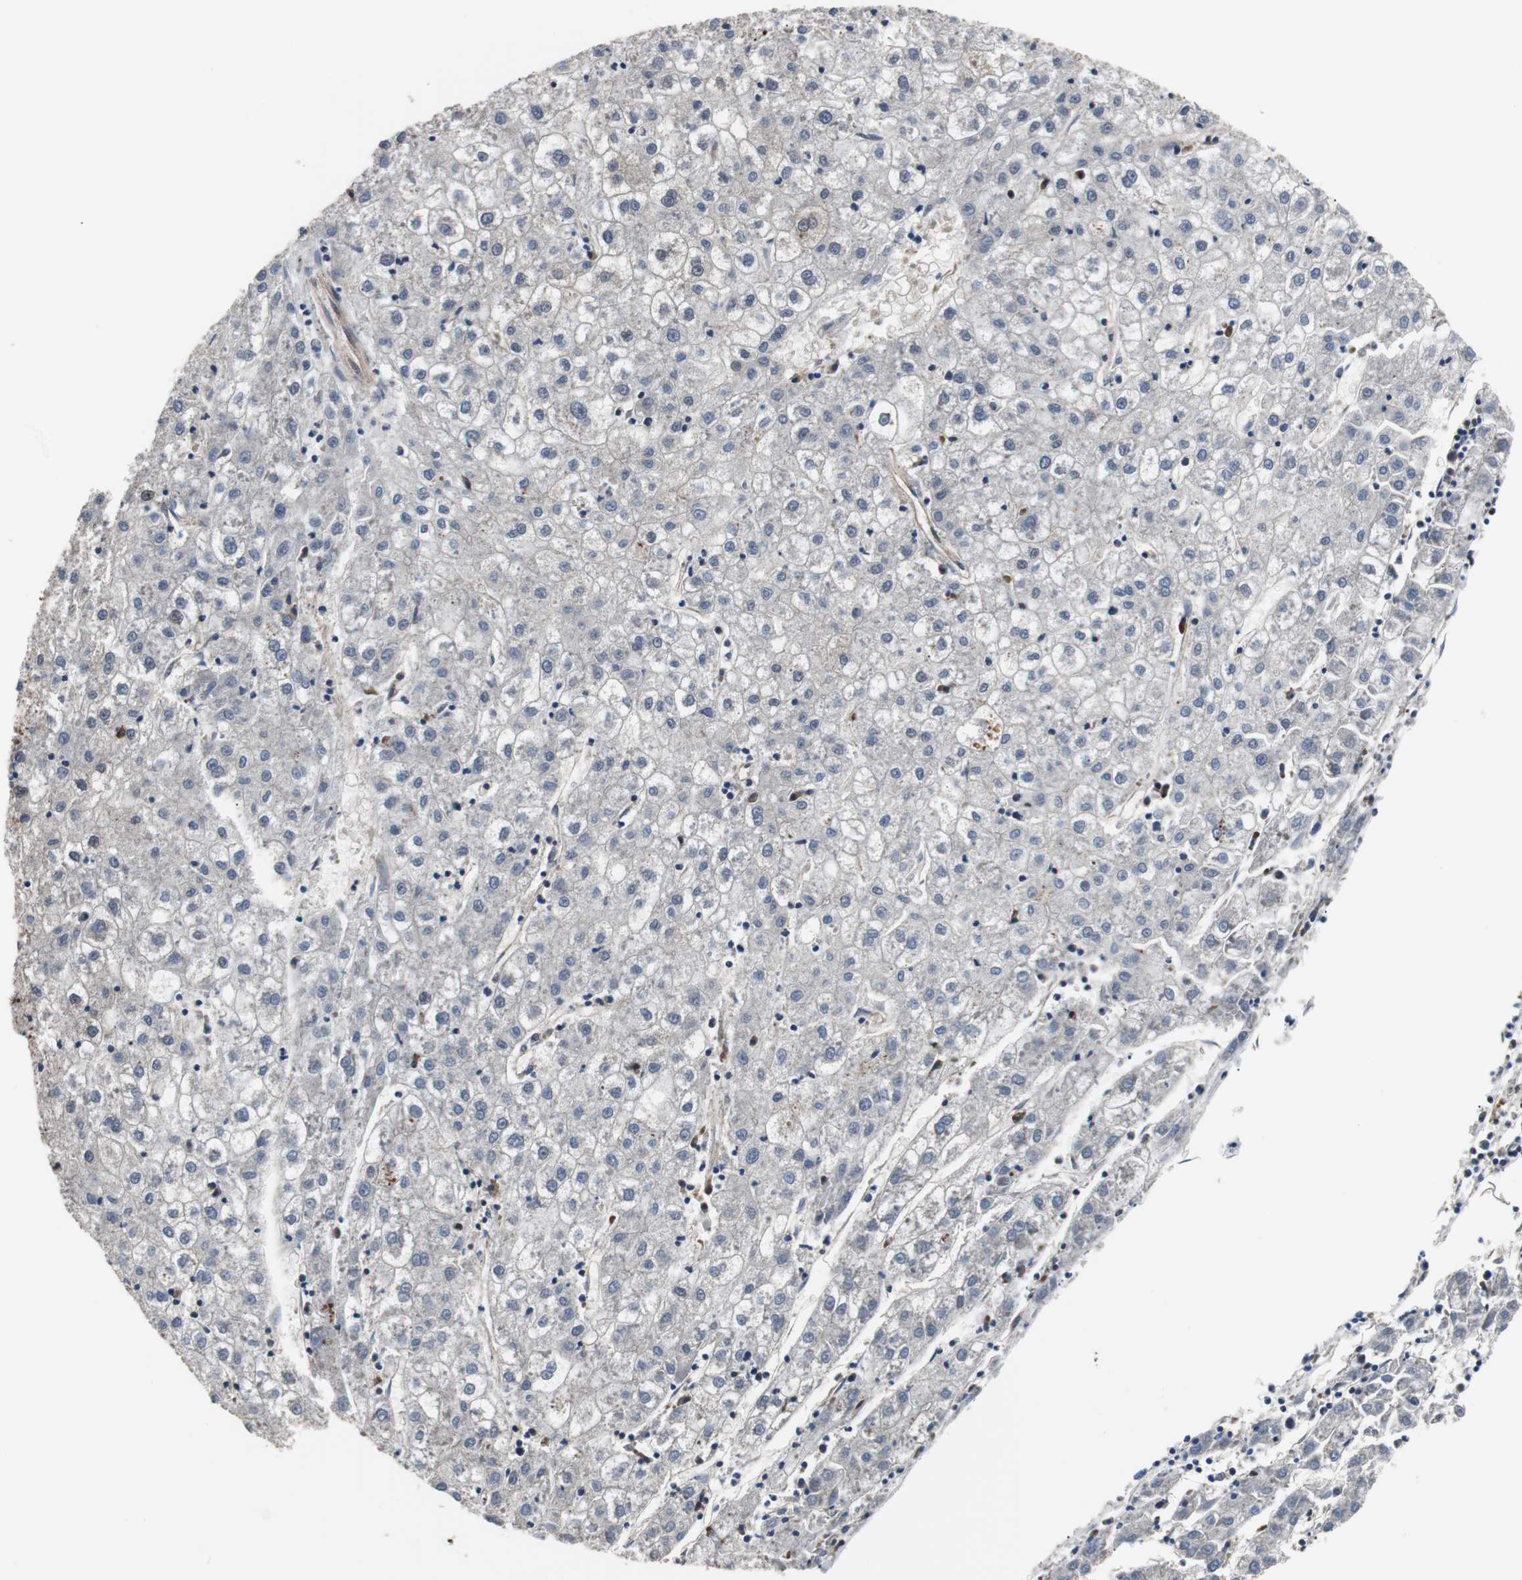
{"staining": {"intensity": "weak", "quantity": ">75%", "location": "cytoplasmic/membranous"}, "tissue": "liver cancer", "cell_type": "Tumor cells", "image_type": "cancer", "snomed": [{"axis": "morphology", "description": "Carcinoma, Hepatocellular, NOS"}, {"axis": "topography", "description": "Liver"}], "caption": "Immunohistochemistry micrograph of neoplastic tissue: liver cancer stained using immunohistochemistry (IHC) shows low levels of weak protein expression localized specifically in the cytoplasmic/membranous of tumor cells, appearing as a cytoplasmic/membranous brown color.", "gene": "PLCG2", "patient": {"sex": "male", "age": 72}}